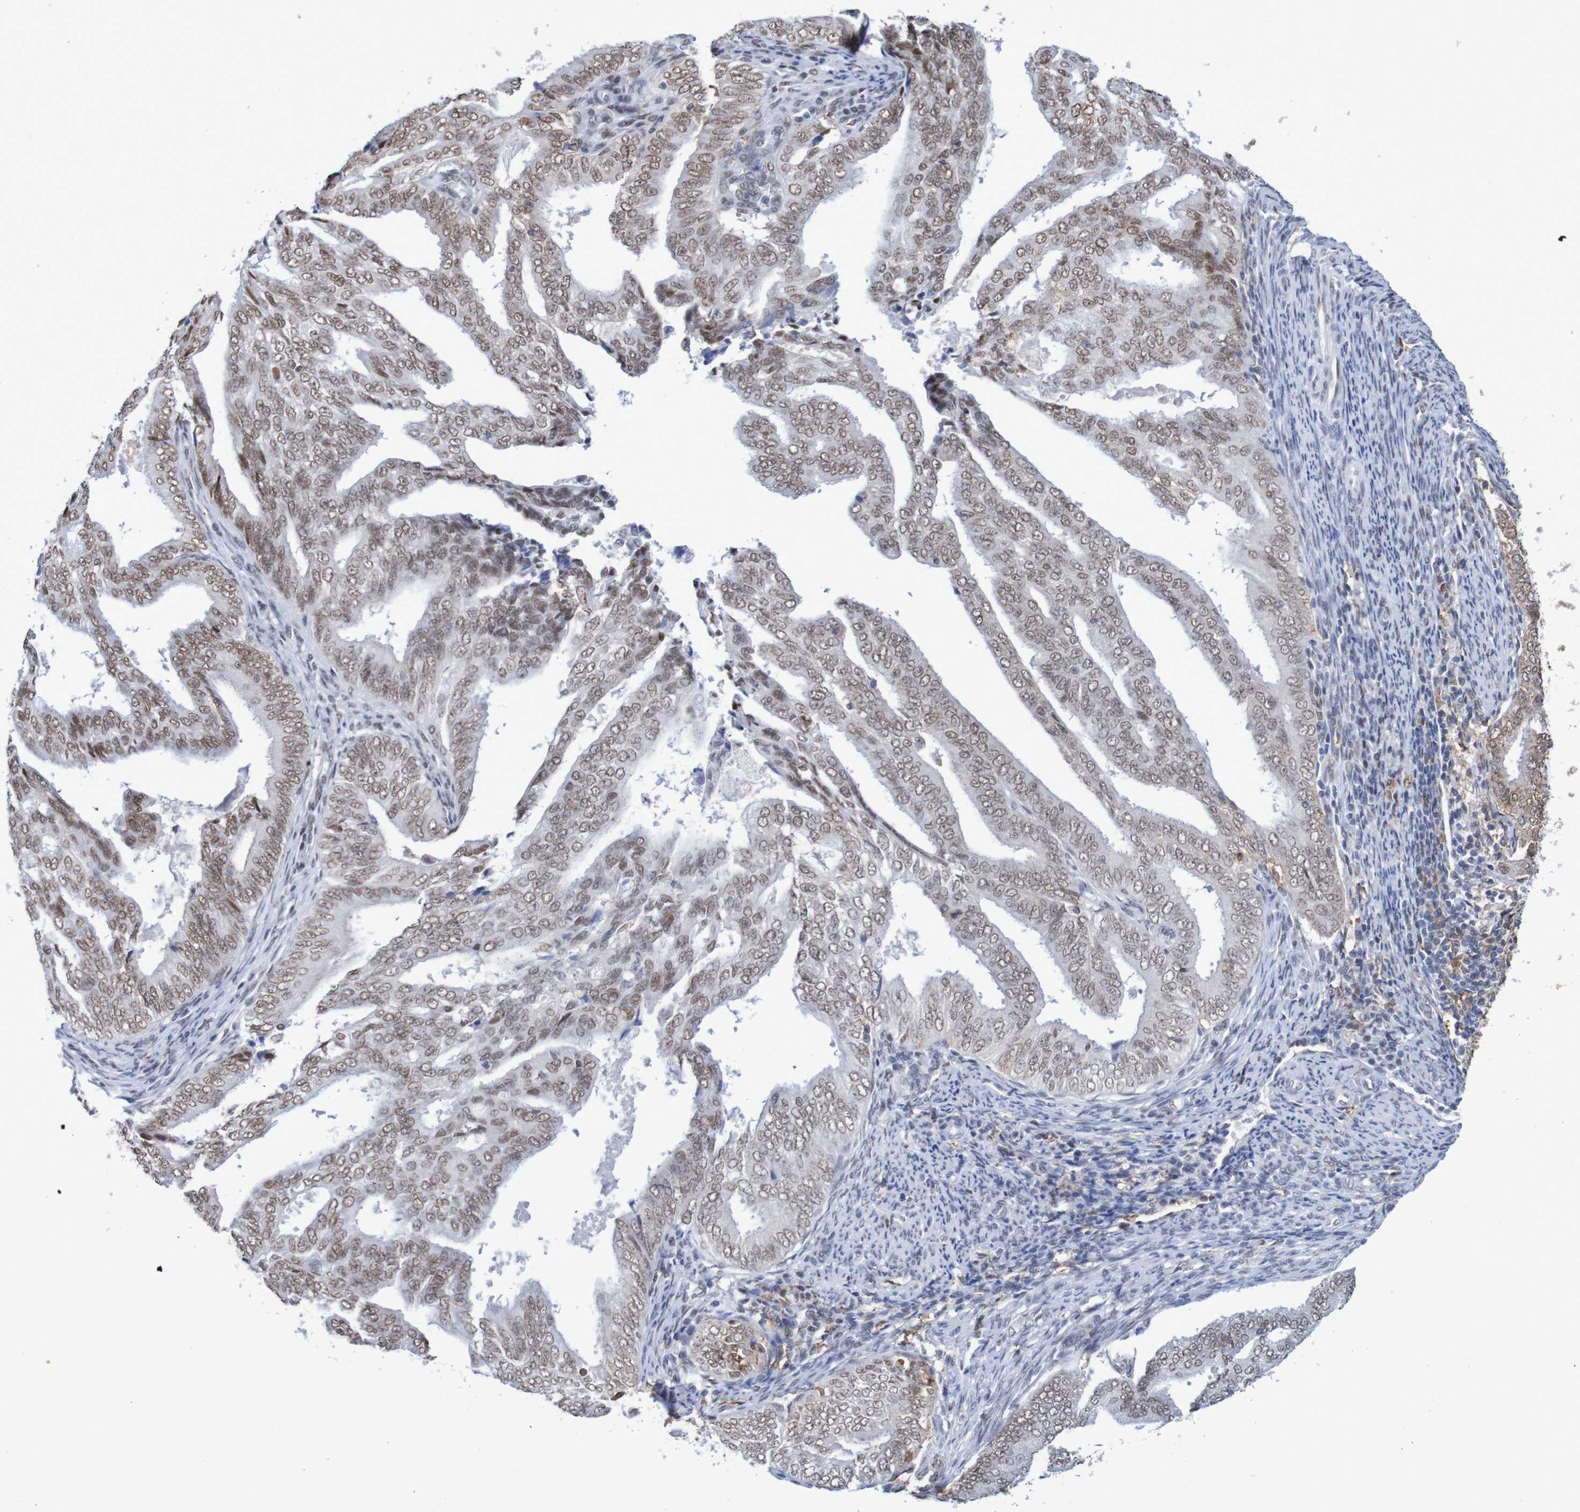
{"staining": {"intensity": "moderate", "quantity": ">75%", "location": "nuclear"}, "tissue": "endometrial cancer", "cell_type": "Tumor cells", "image_type": "cancer", "snomed": [{"axis": "morphology", "description": "Adenocarcinoma, NOS"}, {"axis": "topography", "description": "Endometrium"}], "caption": "Immunohistochemistry (IHC) (DAB (3,3'-diaminobenzidine)) staining of human endometrial adenocarcinoma exhibits moderate nuclear protein expression in approximately >75% of tumor cells.", "gene": "MRTFB", "patient": {"sex": "female", "age": 58}}